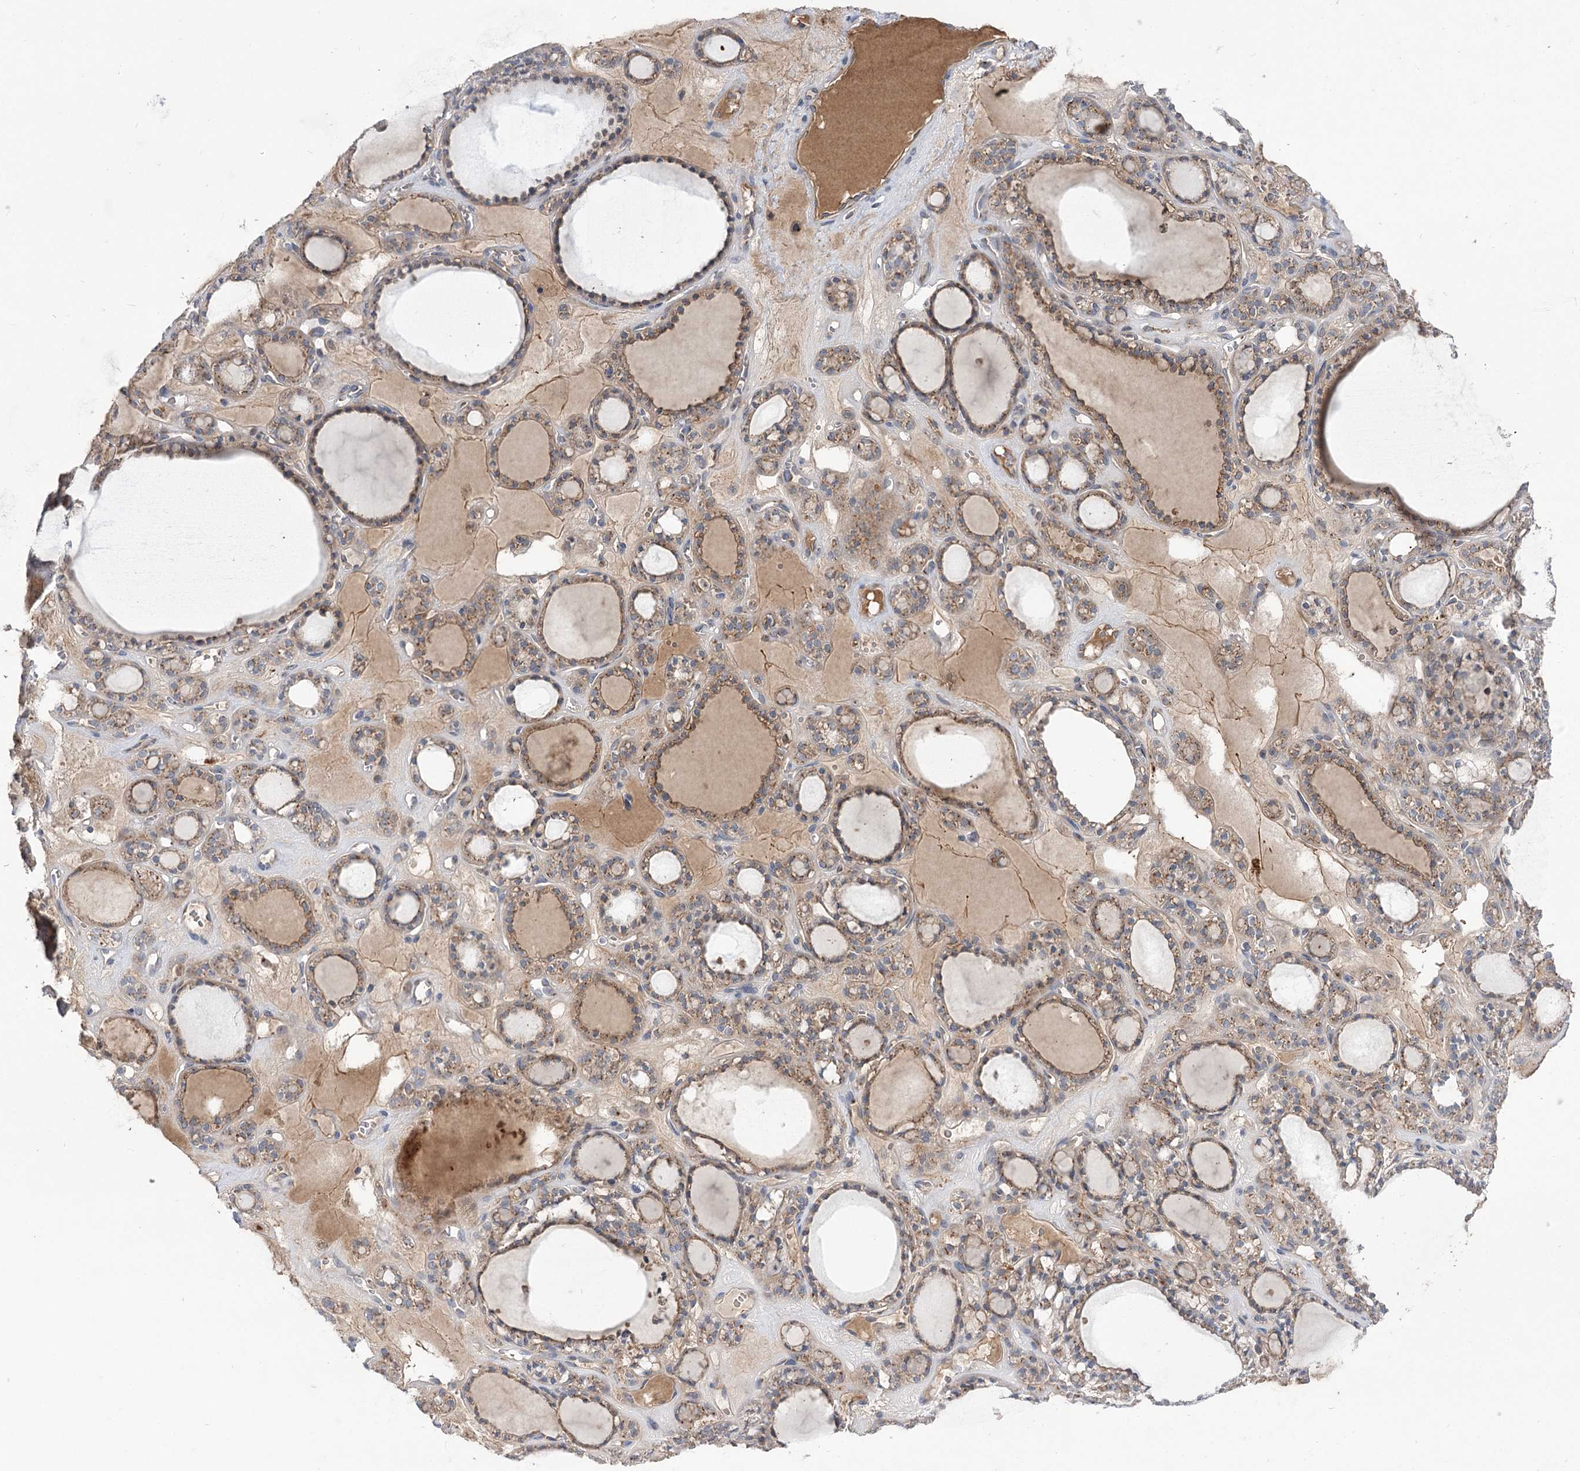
{"staining": {"intensity": "moderate", "quantity": ">75%", "location": "cytoplasmic/membranous"}, "tissue": "thyroid gland", "cell_type": "Glandular cells", "image_type": "normal", "snomed": [{"axis": "morphology", "description": "Normal tissue, NOS"}, {"axis": "topography", "description": "Thyroid gland"}], "caption": "A micrograph showing moderate cytoplasmic/membranous positivity in about >75% of glandular cells in normal thyroid gland, as visualized by brown immunohistochemical staining.", "gene": "GBF1", "patient": {"sex": "female", "age": 28}}